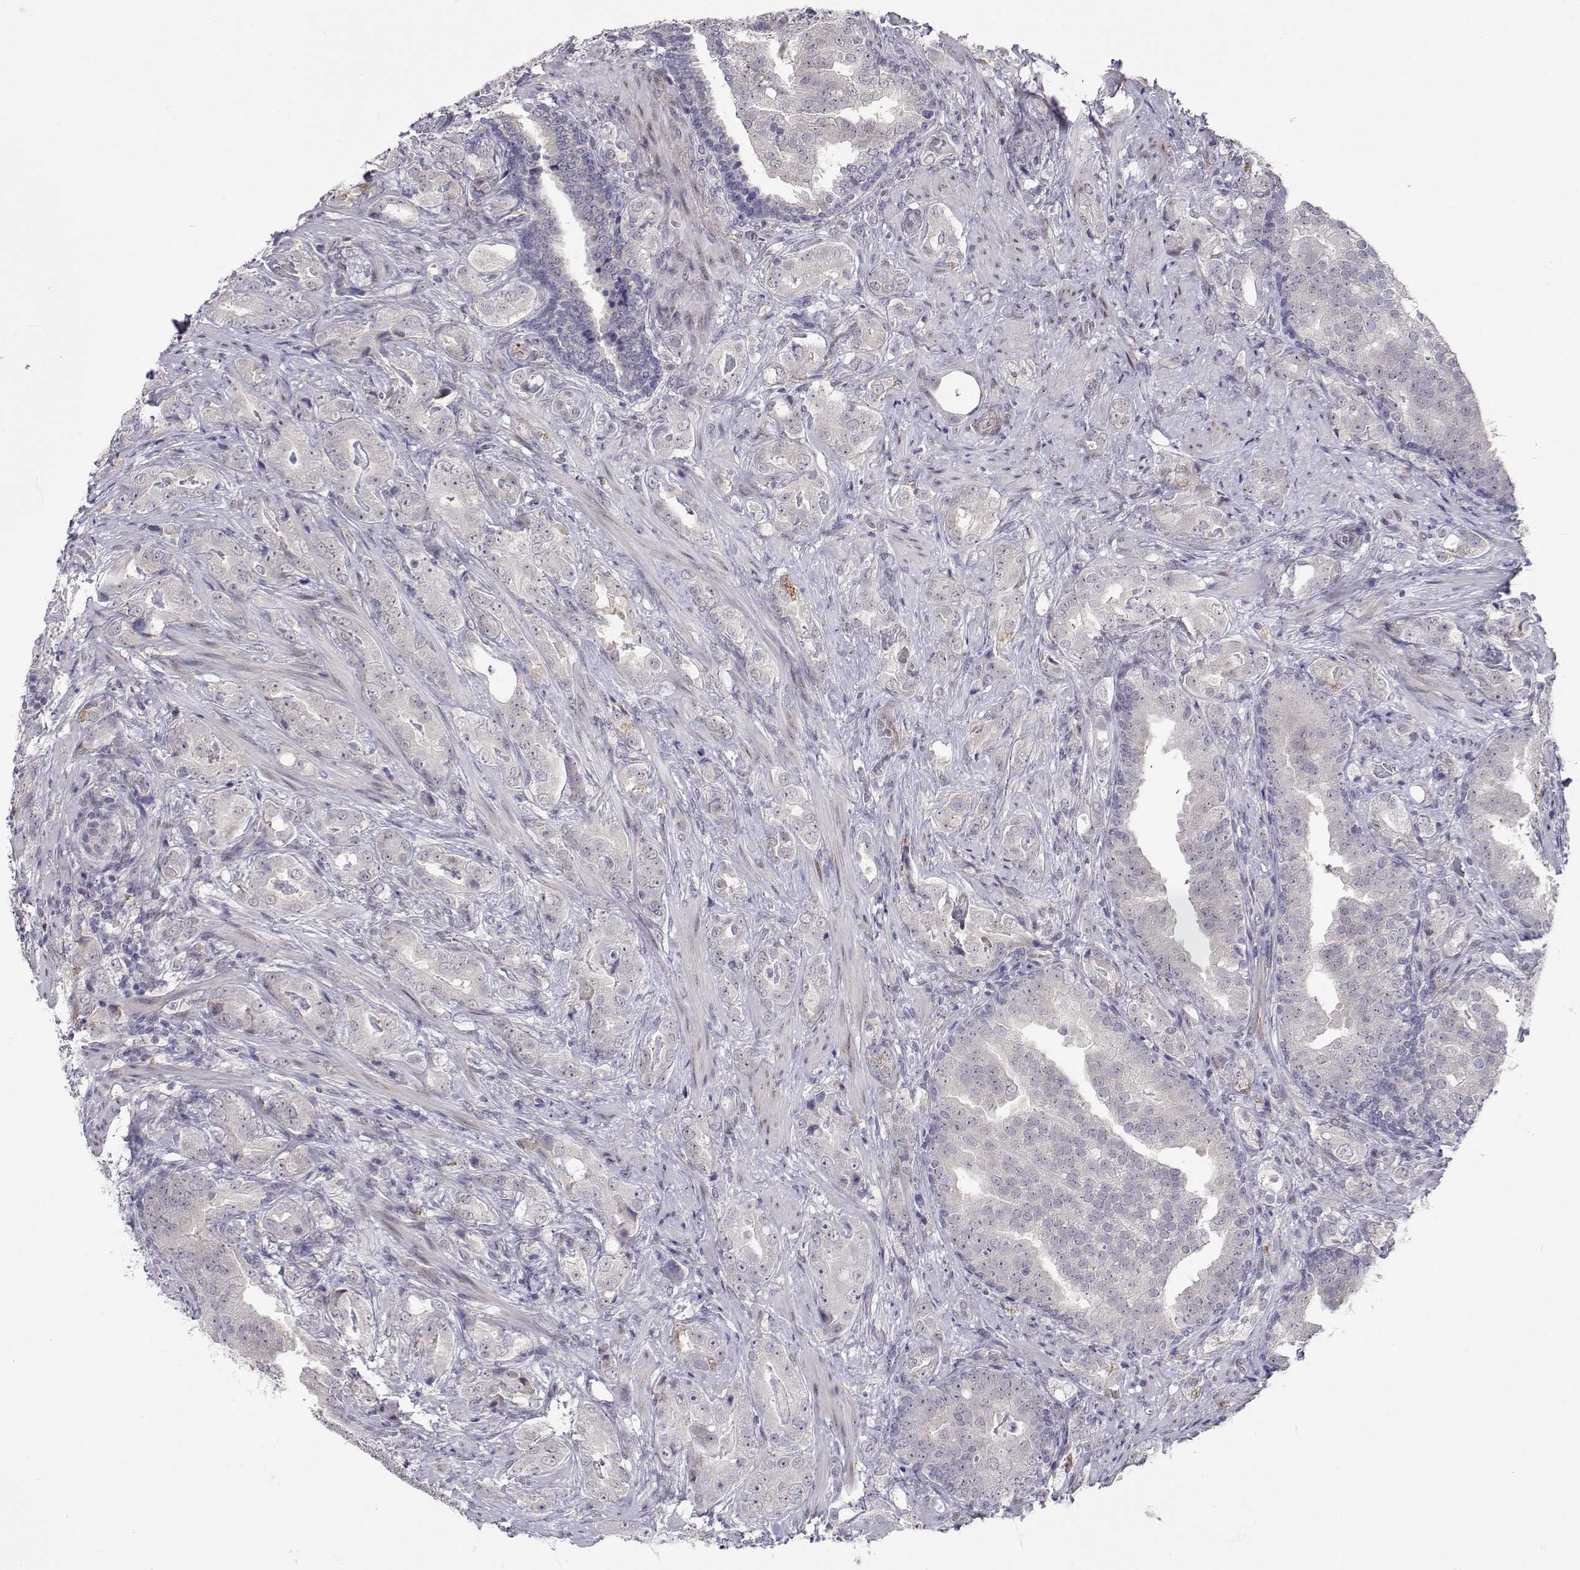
{"staining": {"intensity": "negative", "quantity": "none", "location": "none"}, "tissue": "prostate cancer", "cell_type": "Tumor cells", "image_type": "cancer", "snomed": [{"axis": "morphology", "description": "Adenocarcinoma, NOS"}, {"axis": "topography", "description": "Prostate"}], "caption": "Prostate cancer (adenocarcinoma) stained for a protein using IHC shows no staining tumor cells.", "gene": "SLC6A3", "patient": {"sex": "male", "age": 57}}